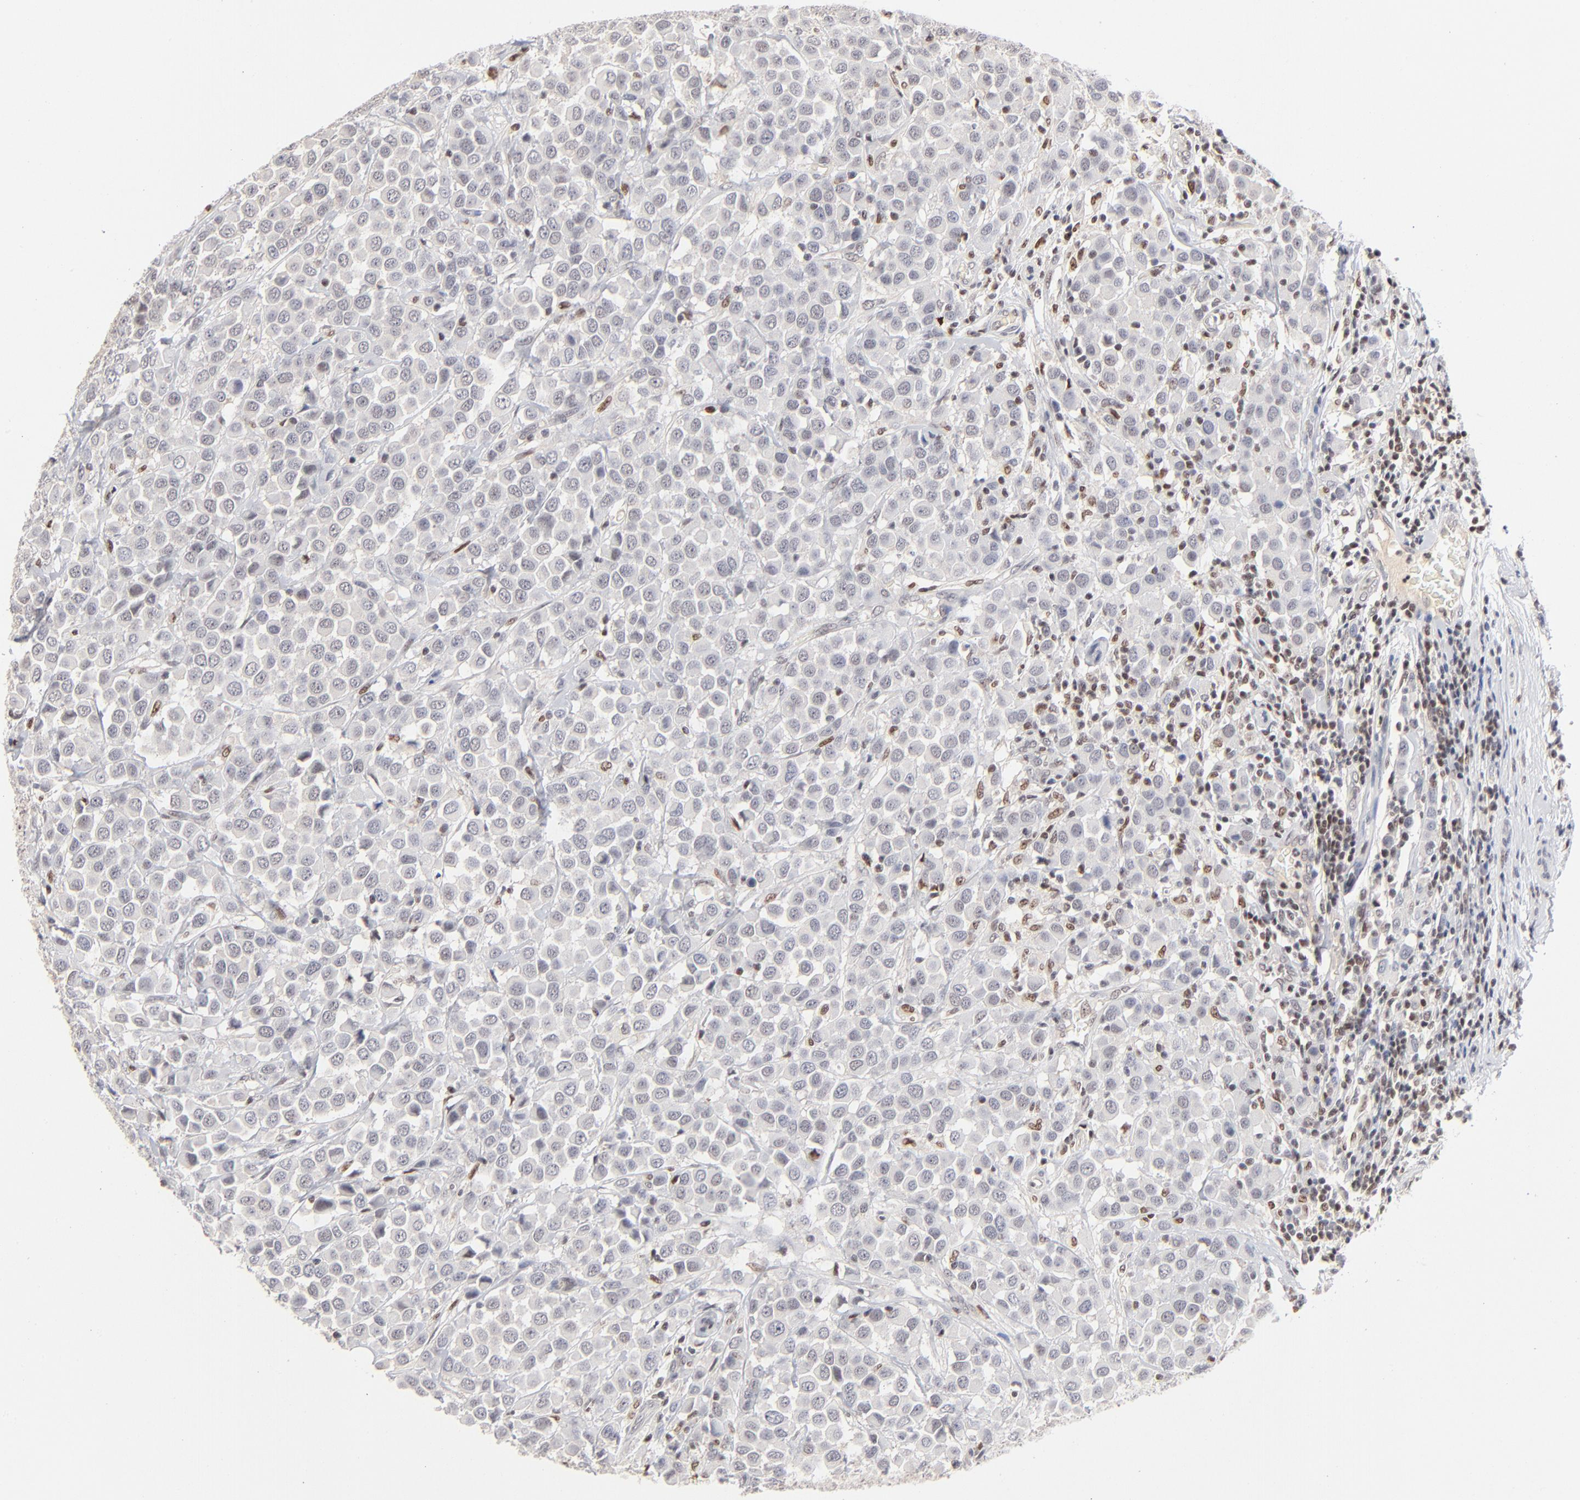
{"staining": {"intensity": "negative", "quantity": "none", "location": "none"}, "tissue": "breast cancer", "cell_type": "Tumor cells", "image_type": "cancer", "snomed": [{"axis": "morphology", "description": "Duct carcinoma"}, {"axis": "topography", "description": "Breast"}], "caption": "This is a histopathology image of immunohistochemistry (IHC) staining of breast cancer (invasive ductal carcinoma), which shows no positivity in tumor cells.", "gene": "MAX", "patient": {"sex": "female", "age": 61}}